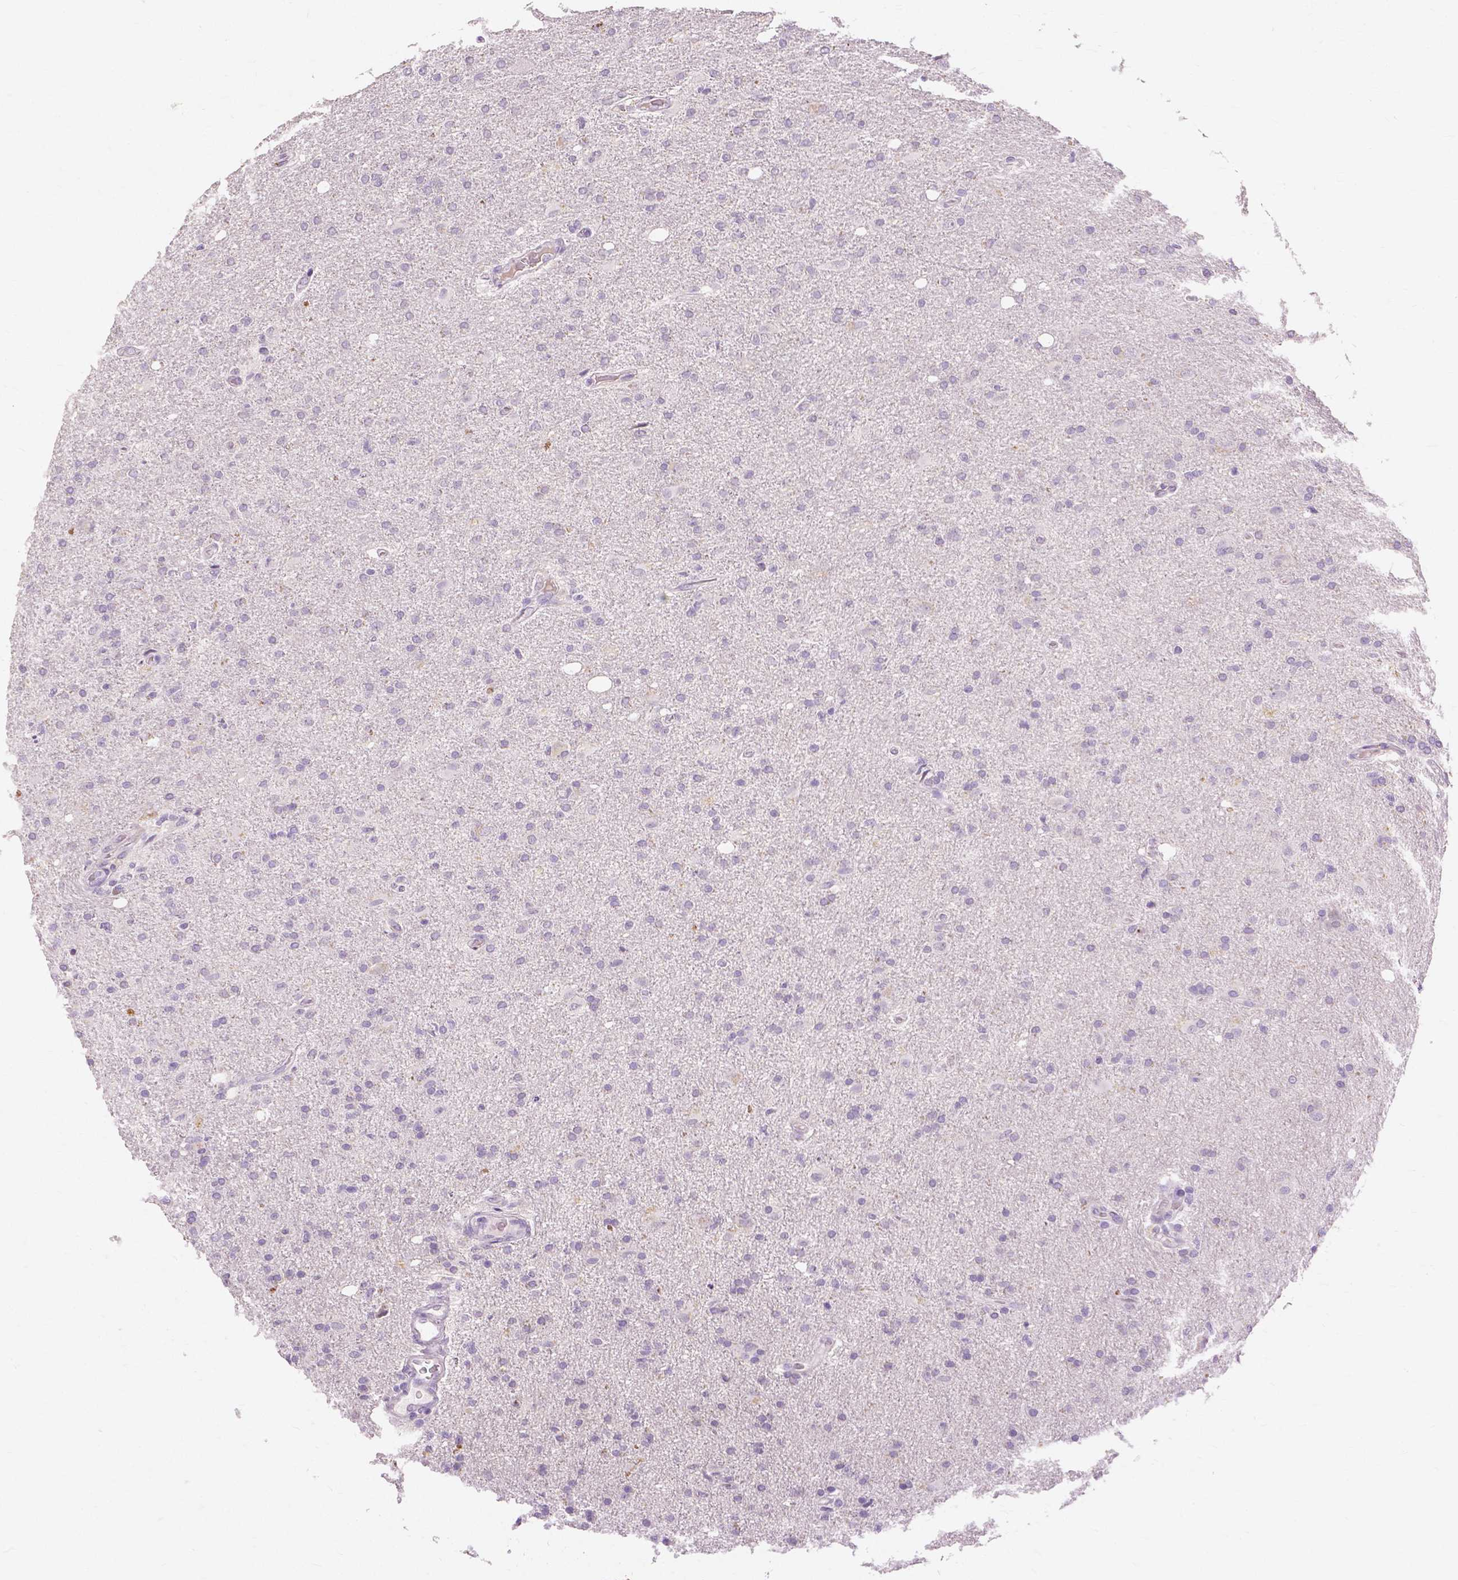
{"staining": {"intensity": "negative", "quantity": "none", "location": "none"}, "tissue": "glioma", "cell_type": "Tumor cells", "image_type": "cancer", "snomed": [{"axis": "morphology", "description": "Glioma, malignant, High grade"}, {"axis": "topography", "description": "Cerebral cortex"}], "caption": "Tumor cells show no significant protein expression in malignant glioma (high-grade).", "gene": "CXCR2", "patient": {"sex": "male", "age": 70}}